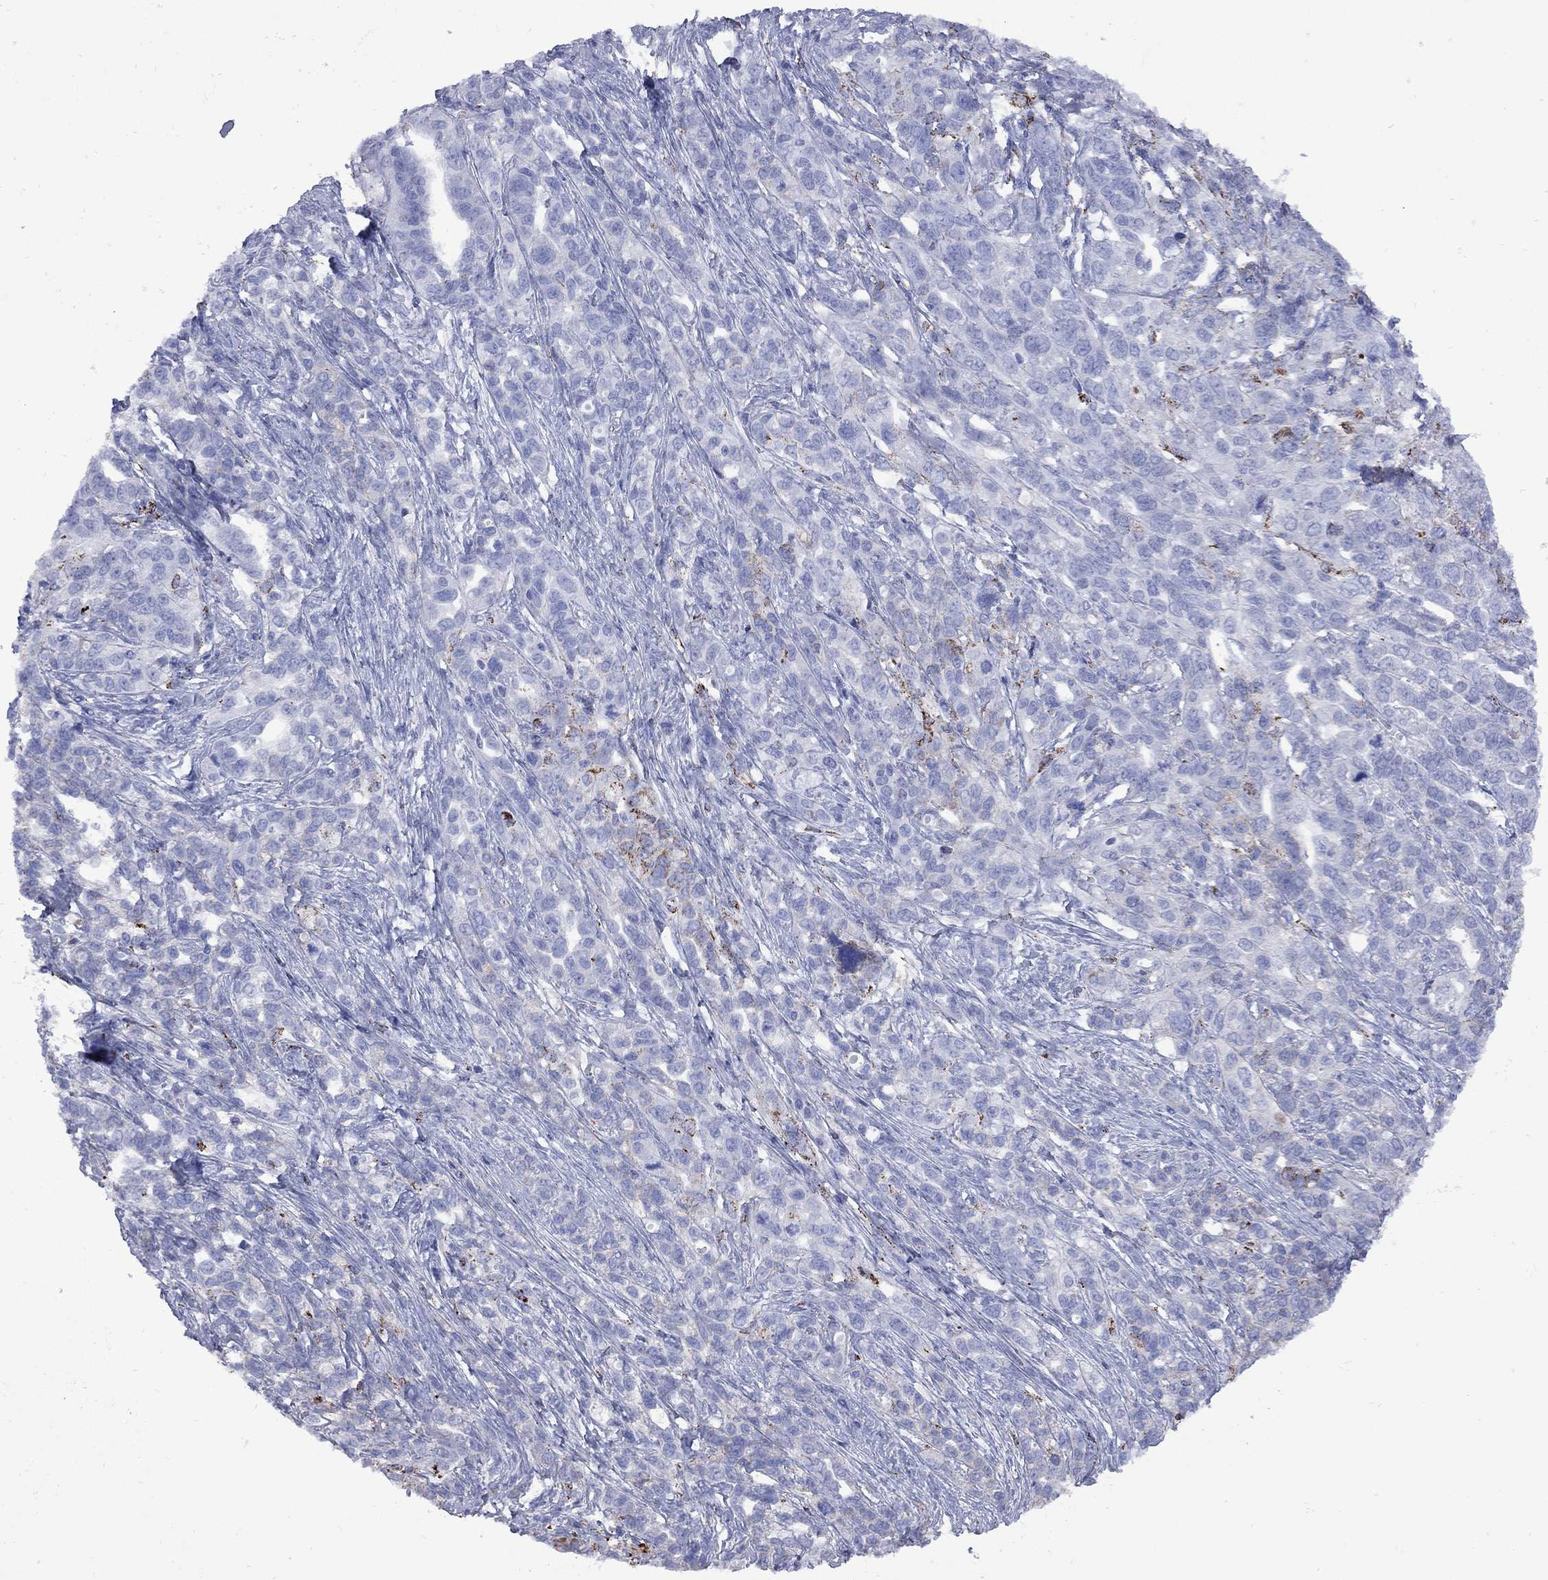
{"staining": {"intensity": "negative", "quantity": "none", "location": "none"}, "tissue": "ovarian cancer", "cell_type": "Tumor cells", "image_type": "cancer", "snomed": [{"axis": "morphology", "description": "Cystadenocarcinoma, serous, NOS"}, {"axis": "topography", "description": "Ovary"}], "caption": "Image shows no protein expression in tumor cells of ovarian cancer tissue. (Immunohistochemistry (ihc), brightfield microscopy, high magnification).", "gene": "SESTD1", "patient": {"sex": "female", "age": 71}}